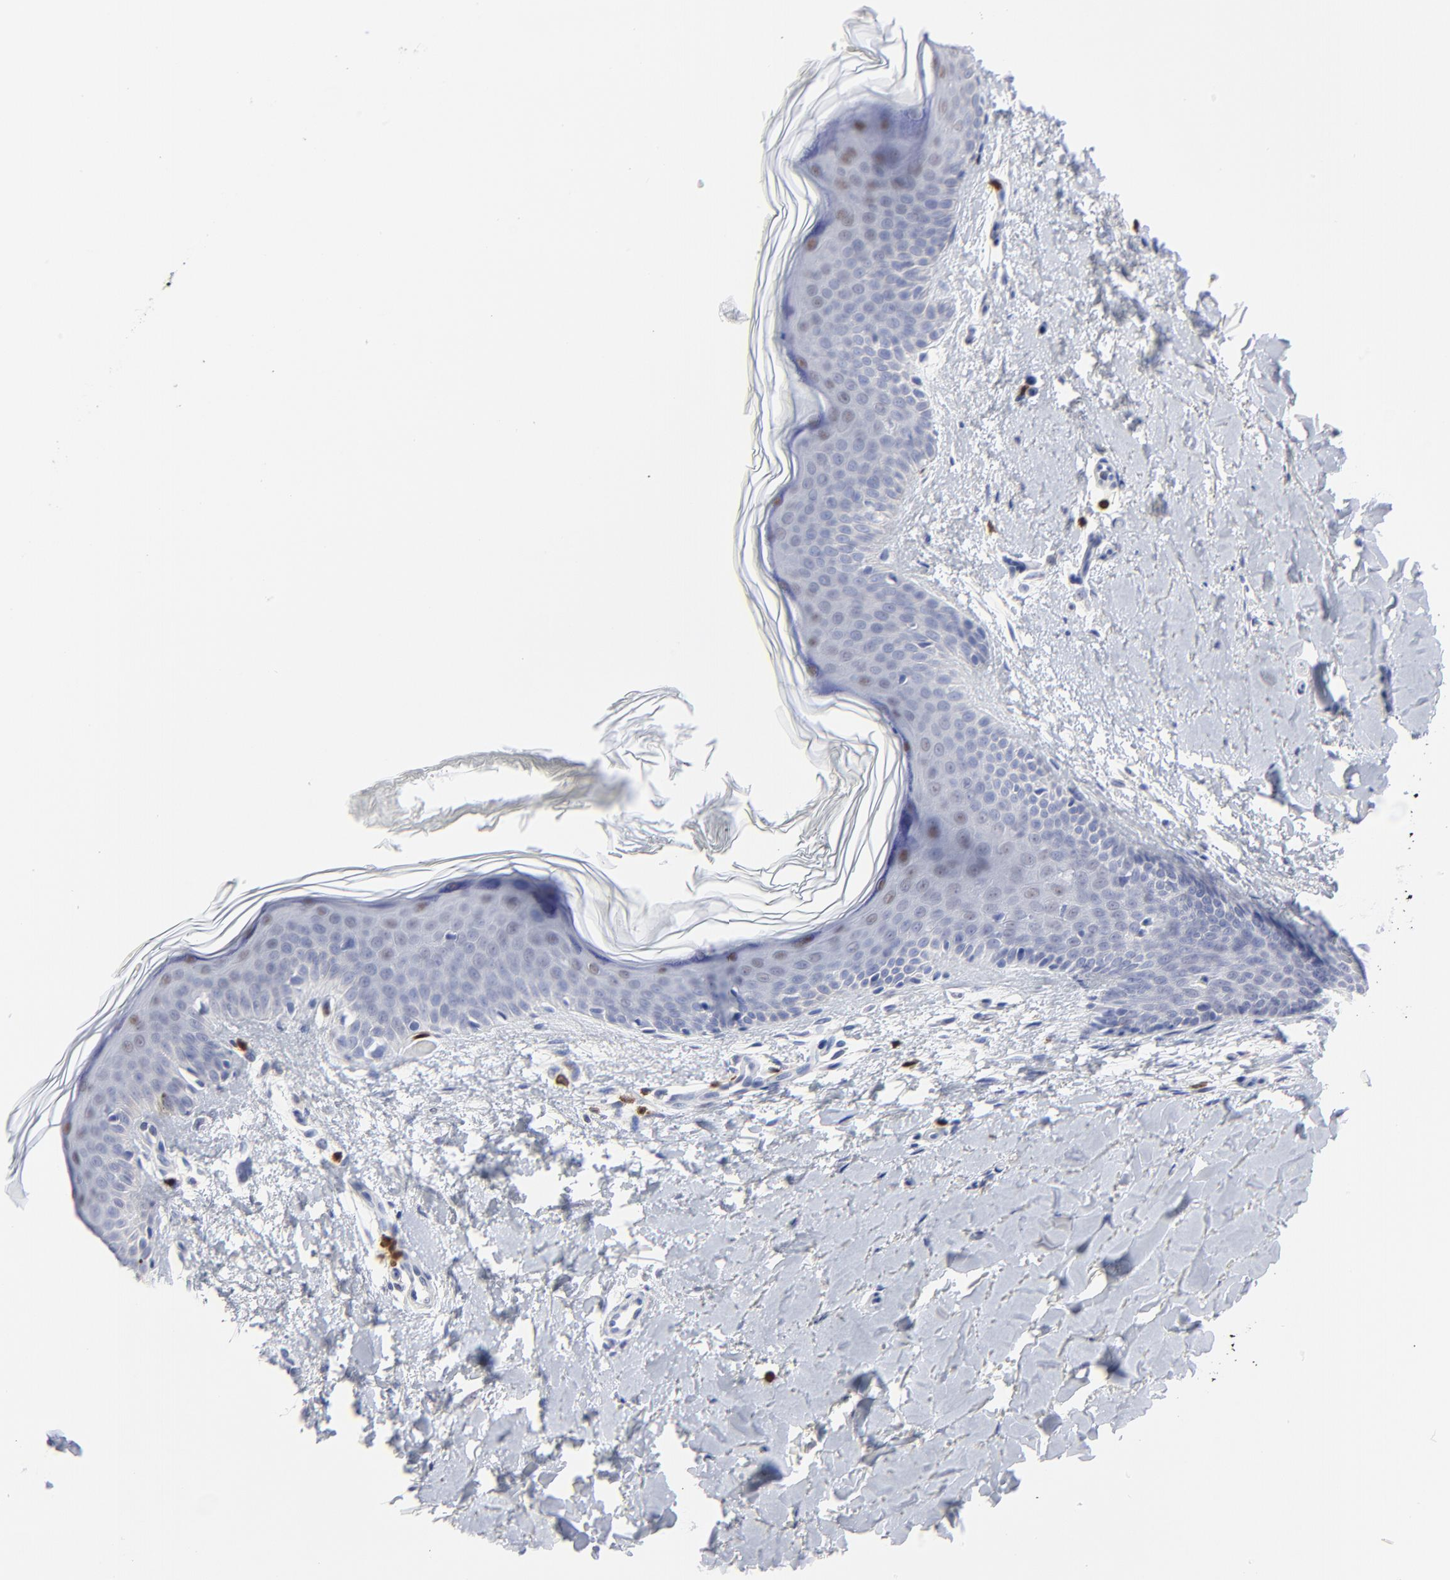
{"staining": {"intensity": "negative", "quantity": "none", "location": "none"}, "tissue": "skin", "cell_type": "Fibroblasts", "image_type": "normal", "snomed": [{"axis": "morphology", "description": "Normal tissue, NOS"}, {"axis": "topography", "description": "Skin"}], "caption": "High magnification brightfield microscopy of unremarkable skin stained with DAB (brown) and counterstained with hematoxylin (blue): fibroblasts show no significant staining. (Stains: DAB immunohistochemistry (IHC) with hematoxylin counter stain, Microscopy: brightfield microscopy at high magnification).", "gene": "ZAP70", "patient": {"sex": "female", "age": 56}}